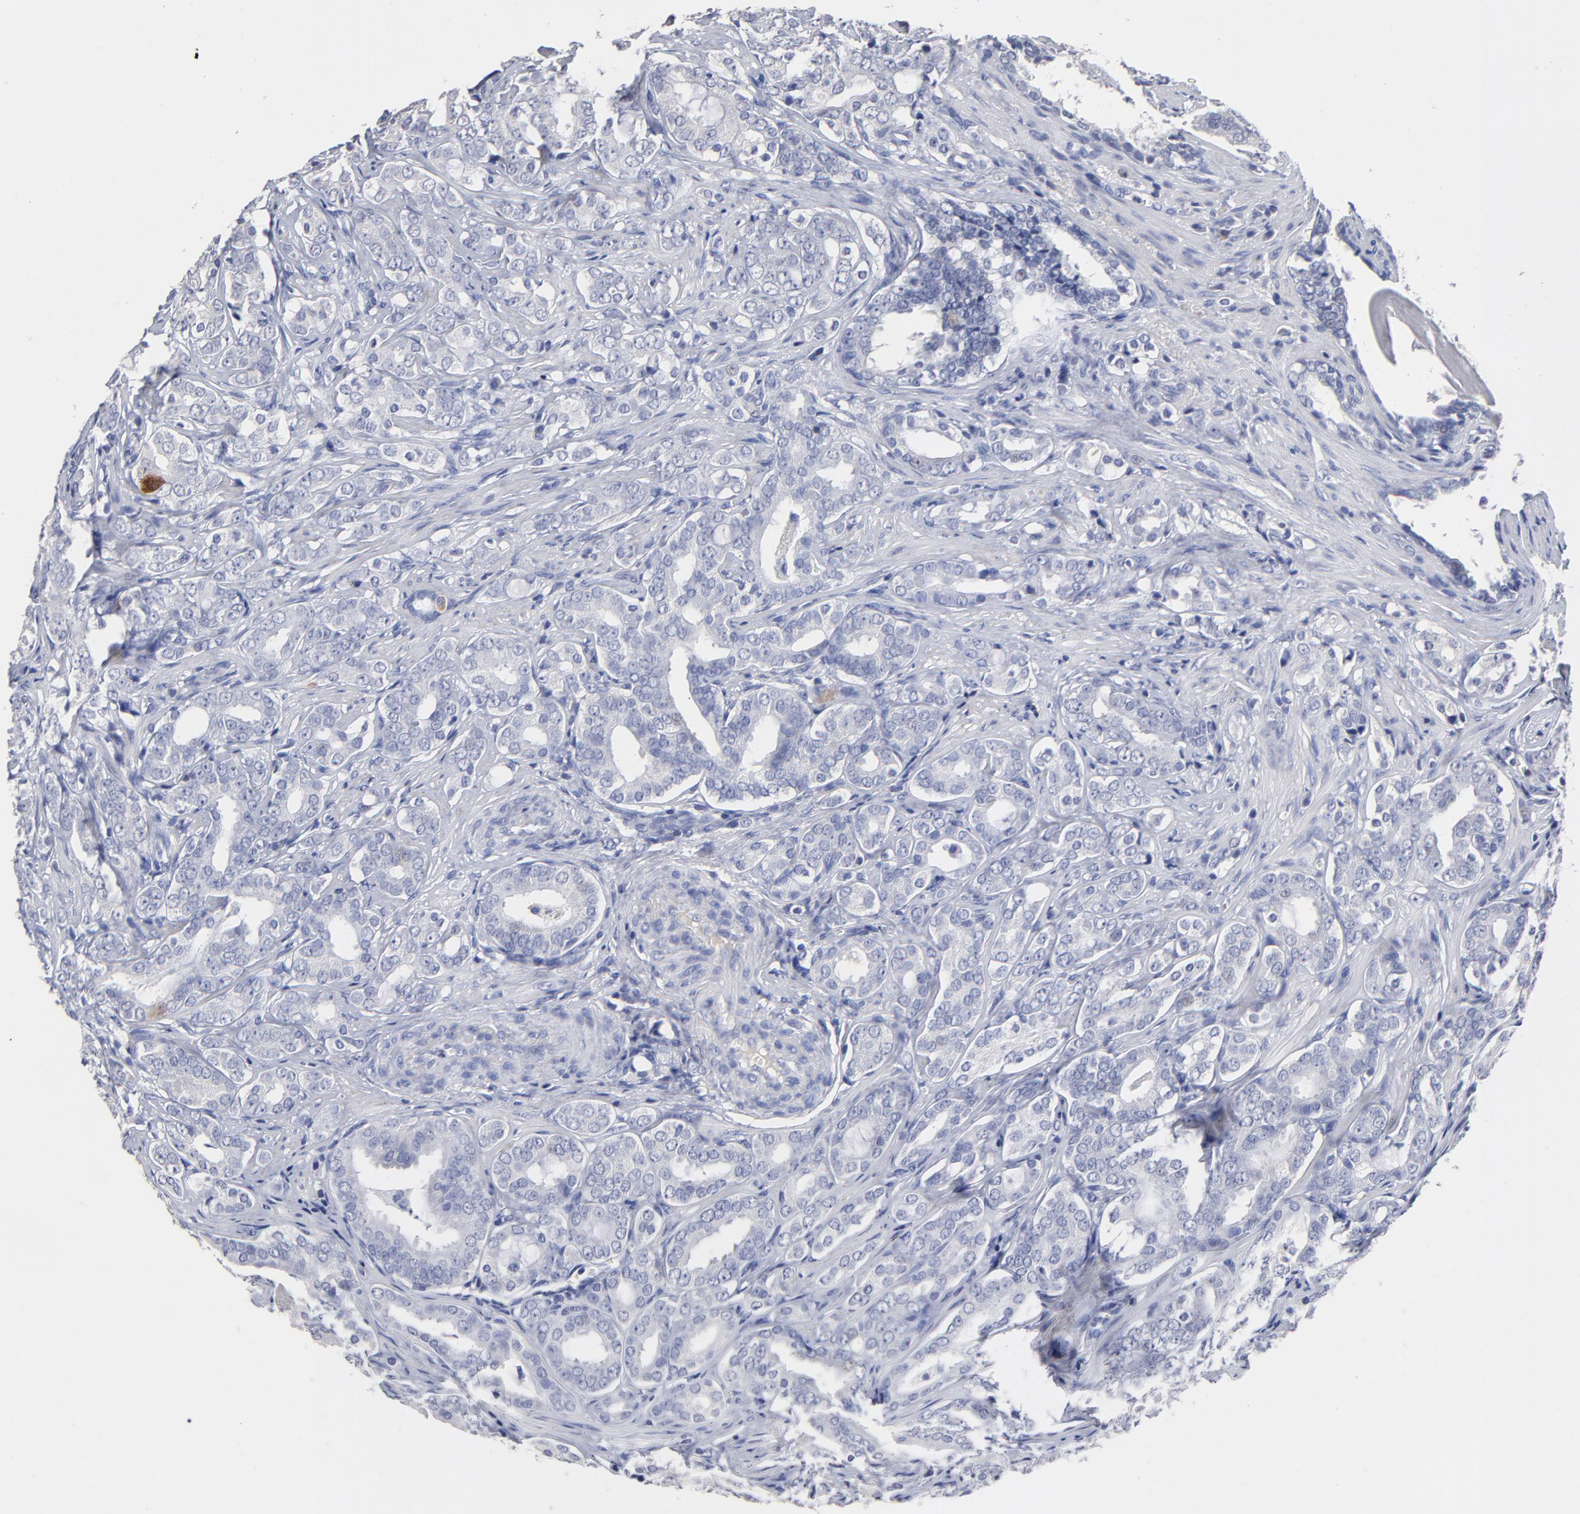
{"staining": {"intensity": "negative", "quantity": "none", "location": "none"}, "tissue": "prostate cancer", "cell_type": "Tumor cells", "image_type": "cancer", "snomed": [{"axis": "morphology", "description": "Adenocarcinoma, Low grade"}, {"axis": "topography", "description": "Prostate"}], "caption": "Tumor cells are negative for brown protein staining in prostate cancer (low-grade adenocarcinoma).", "gene": "TRAT1", "patient": {"sex": "male", "age": 59}}